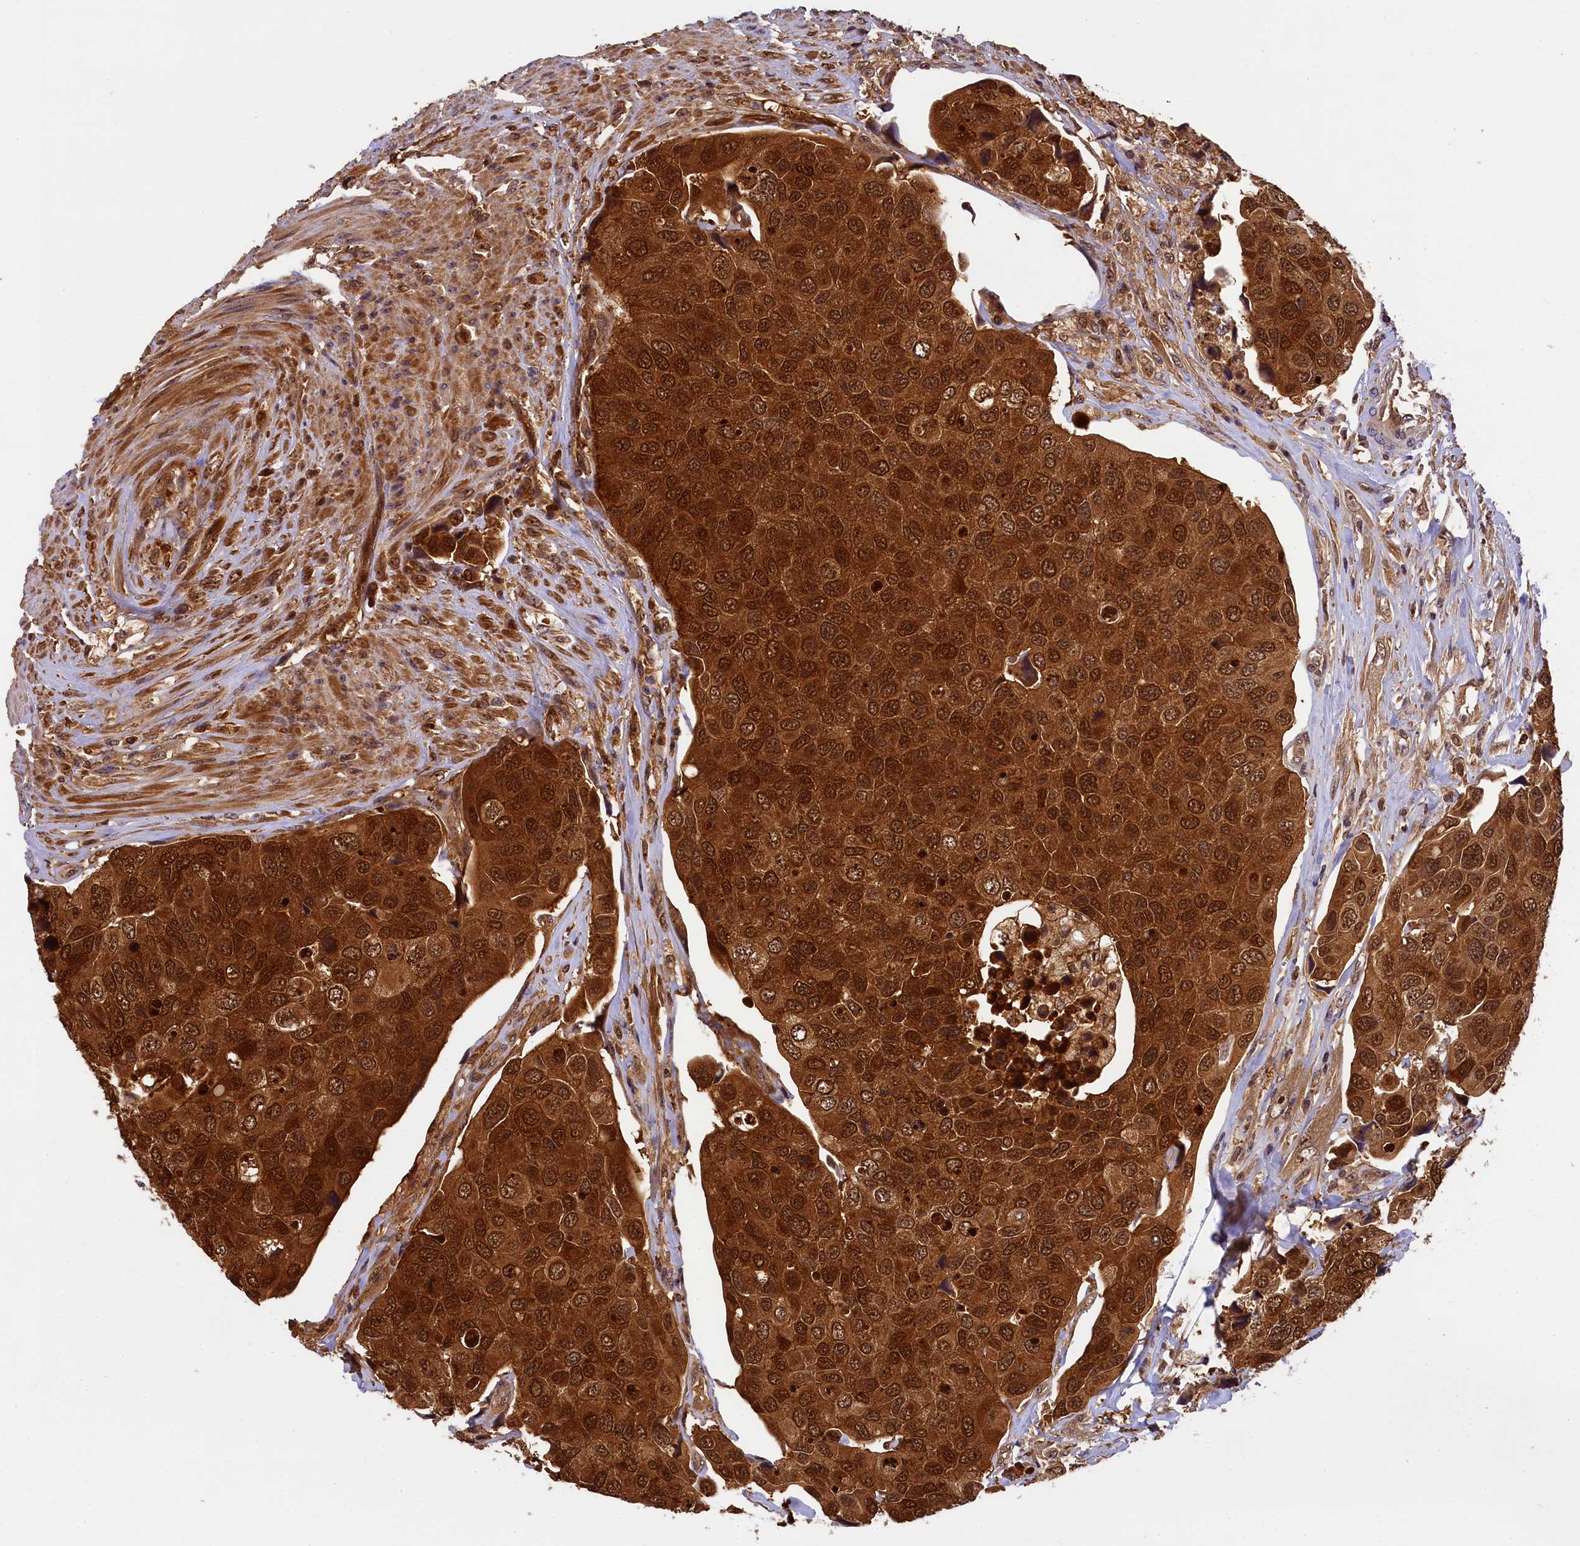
{"staining": {"intensity": "strong", "quantity": ">75%", "location": "cytoplasmic/membranous,nuclear"}, "tissue": "urothelial cancer", "cell_type": "Tumor cells", "image_type": "cancer", "snomed": [{"axis": "morphology", "description": "Urothelial carcinoma, High grade"}, {"axis": "topography", "description": "Urinary bladder"}], "caption": "Immunohistochemistry (IHC) staining of urothelial carcinoma (high-grade), which reveals high levels of strong cytoplasmic/membranous and nuclear positivity in approximately >75% of tumor cells indicating strong cytoplasmic/membranous and nuclear protein staining. The staining was performed using DAB (3,3'-diaminobenzidine) (brown) for protein detection and nuclei were counterstained in hematoxylin (blue).", "gene": "EIF6", "patient": {"sex": "male", "age": 74}}